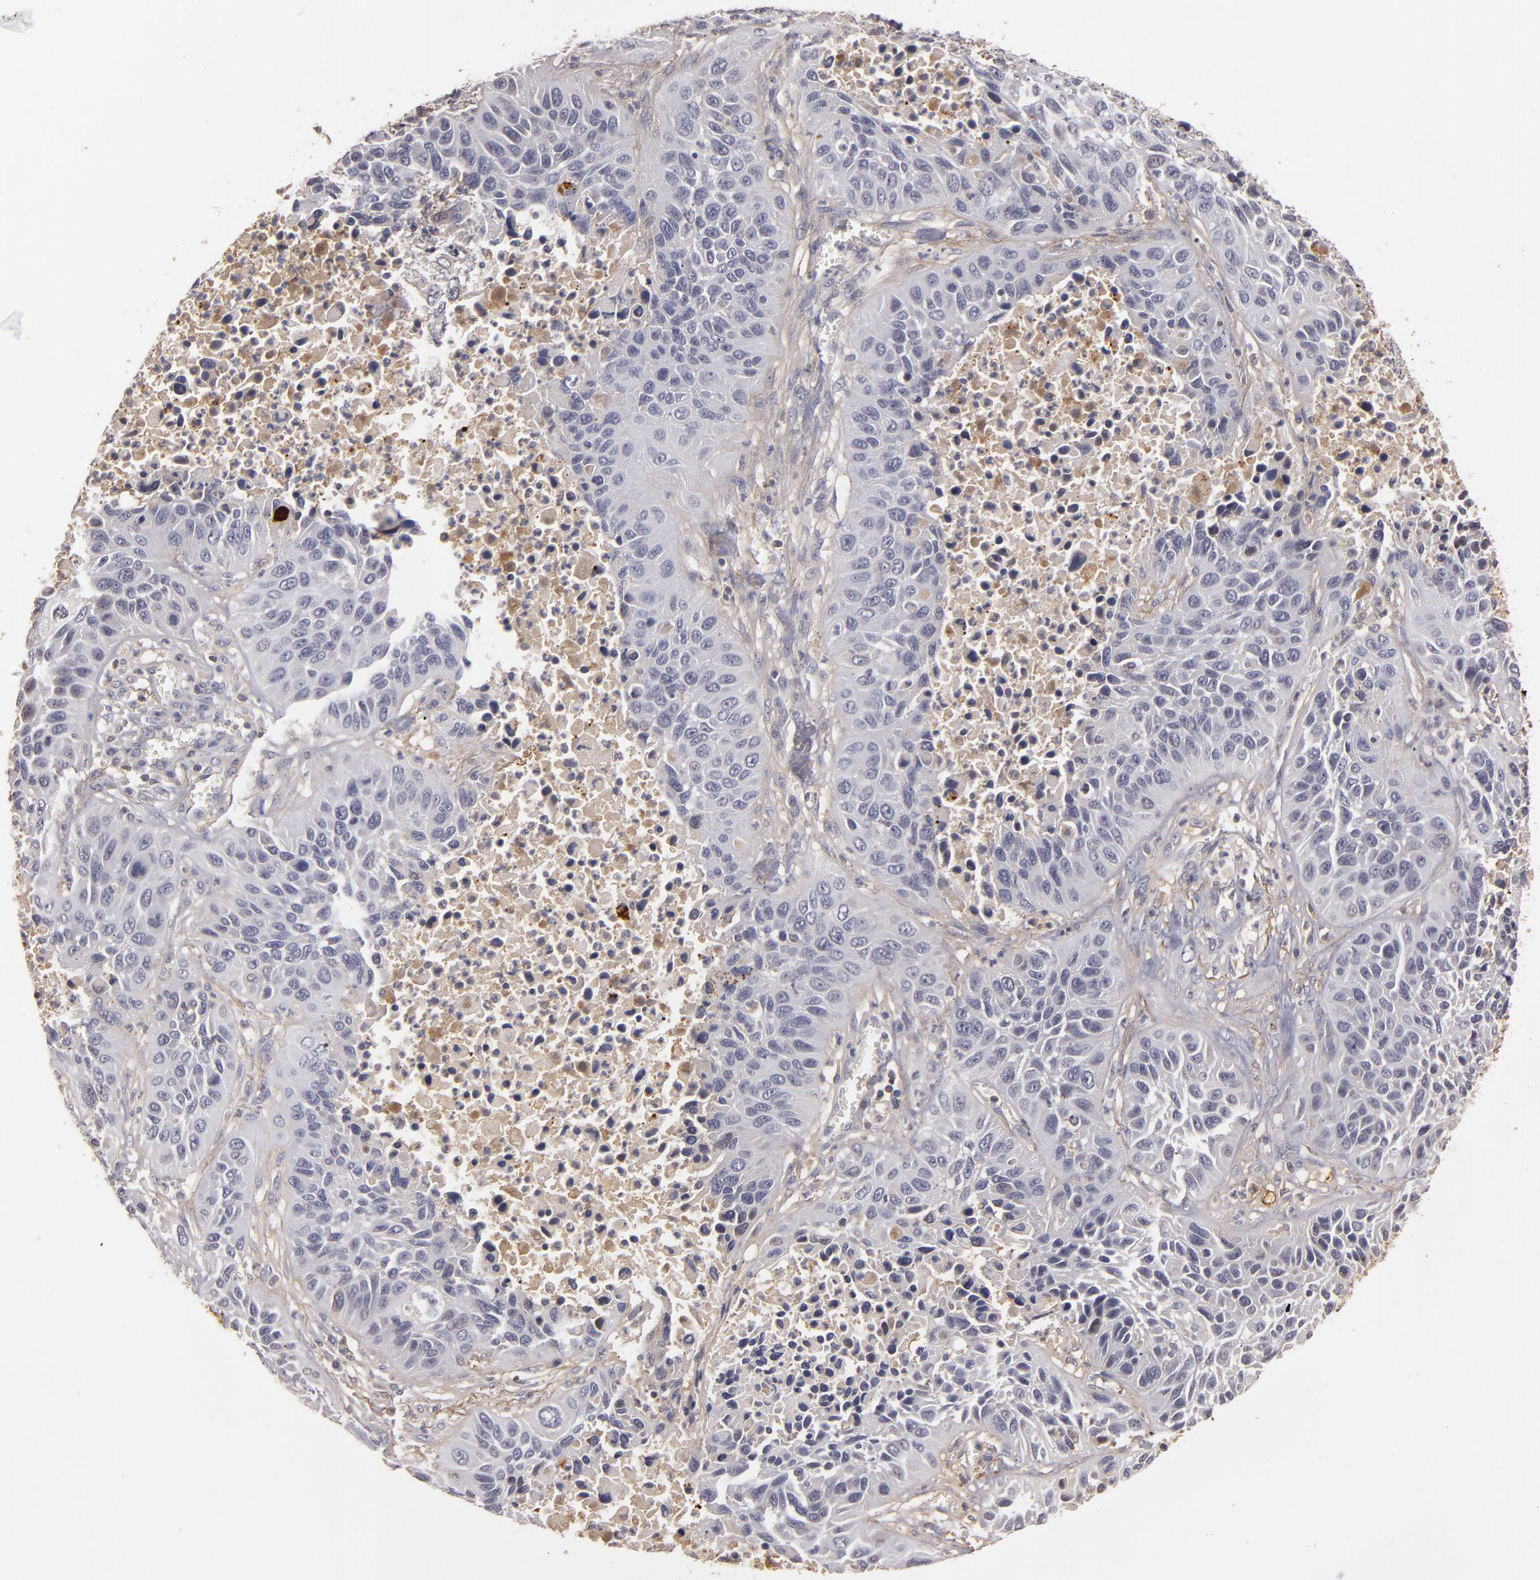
{"staining": {"intensity": "negative", "quantity": "none", "location": "none"}, "tissue": "lung cancer", "cell_type": "Tumor cells", "image_type": "cancer", "snomed": [{"axis": "morphology", "description": "Squamous cell carcinoma, NOS"}, {"axis": "topography", "description": "Lung"}], "caption": "The photomicrograph demonstrates no significant expression in tumor cells of squamous cell carcinoma (lung). Nuclei are stained in blue.", "gene": "MBL2", "patient": {"sex": "female", "age": 76}}